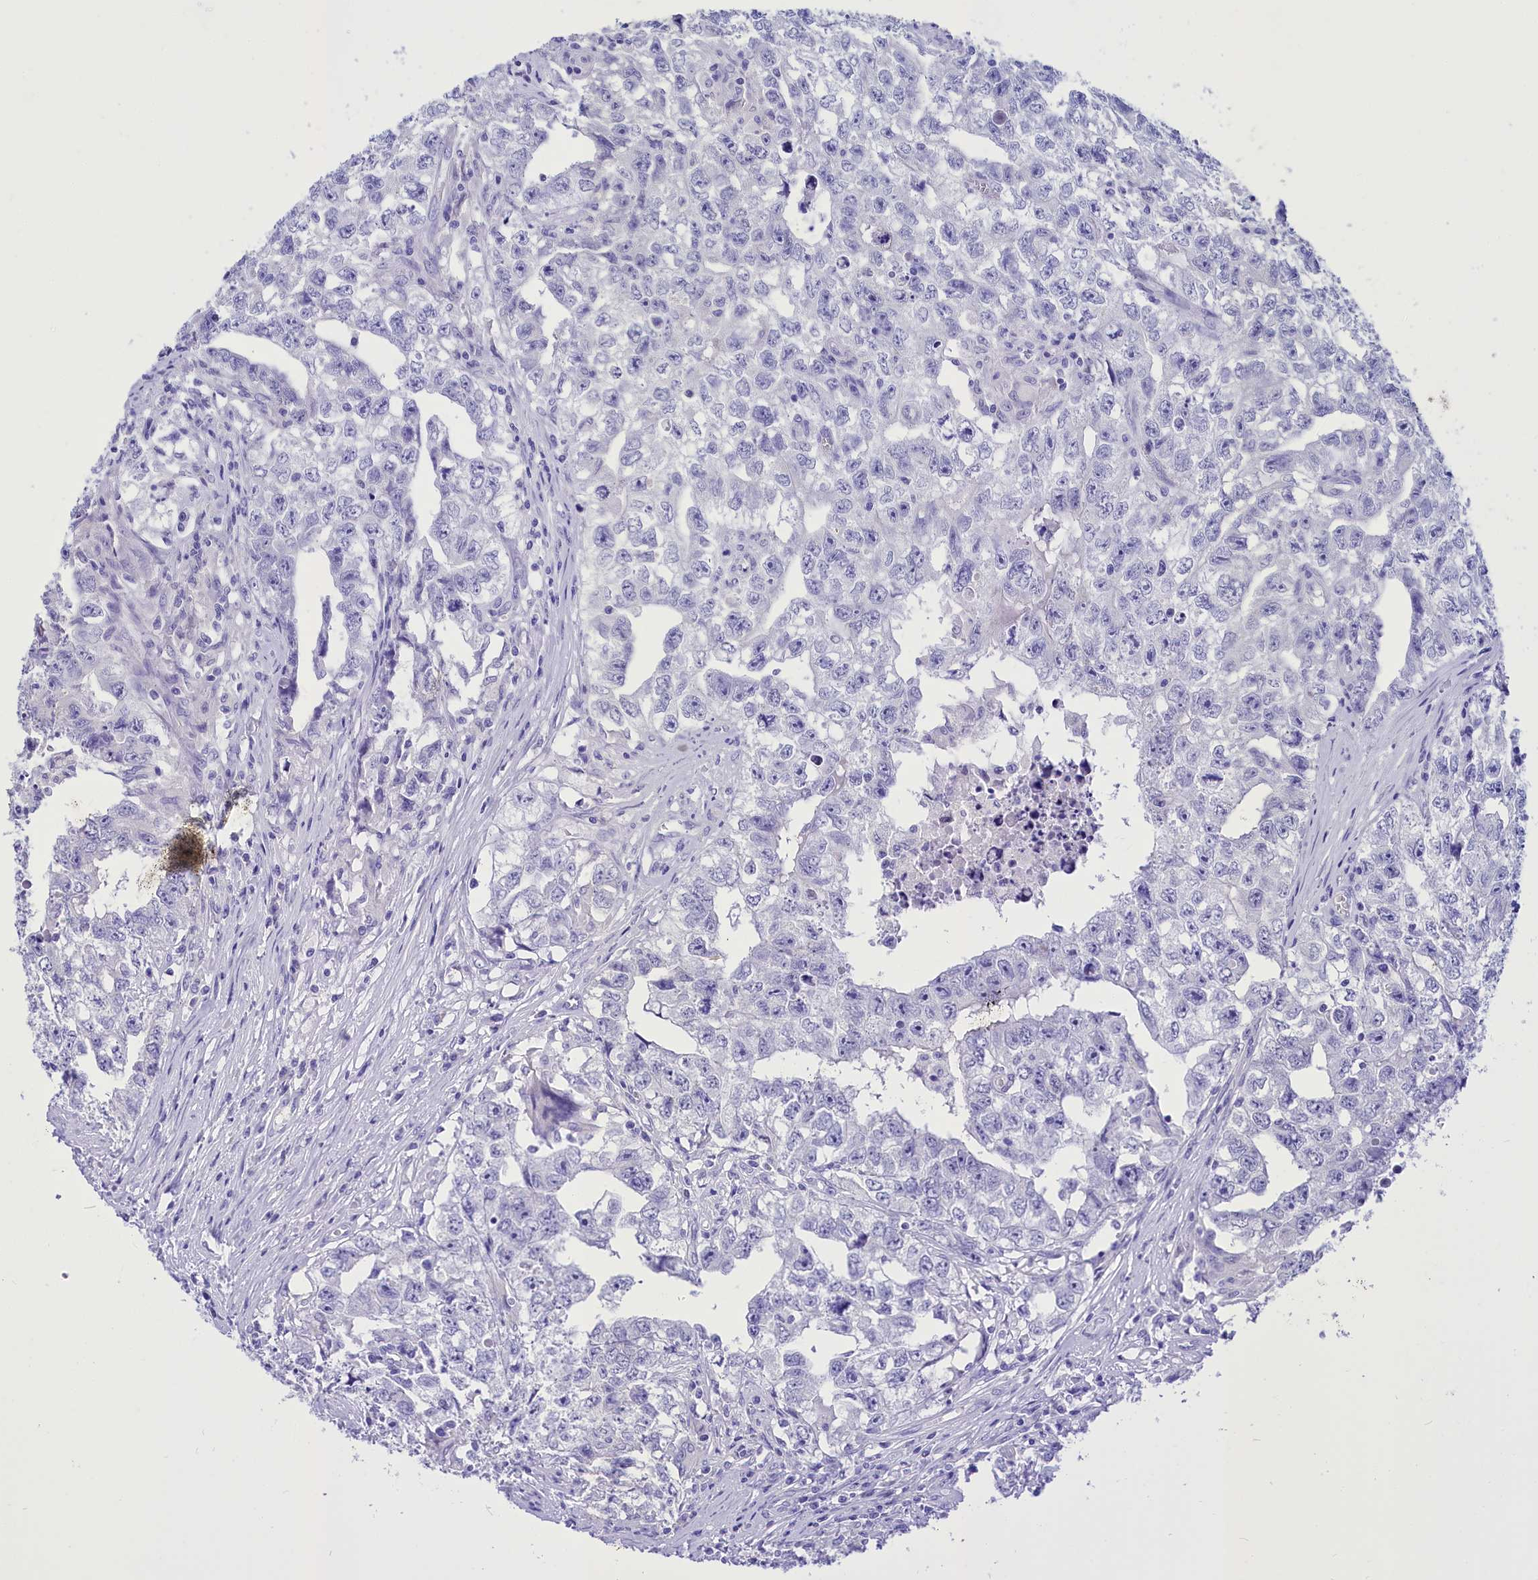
{"staining": {"intensity": "negative", "quantity": "none", "location": "none"}, "tissue": "testis cancer", "cell_type": "Tumor cells", "image_type": "cancer", "snomed": [{"axis": "morphology", "description": "Seminoma, NOS"}, {"axis": "morphology", "description": "Carcinoma, Embryonal, NOS"}, {"axis": "topography", "description": "Testis"}], "caption": "Tumor cells are negative for brown protein staining in testis seminoma.", "gene": "TTC36", "patient": {"sex": "male", "age": 43}}